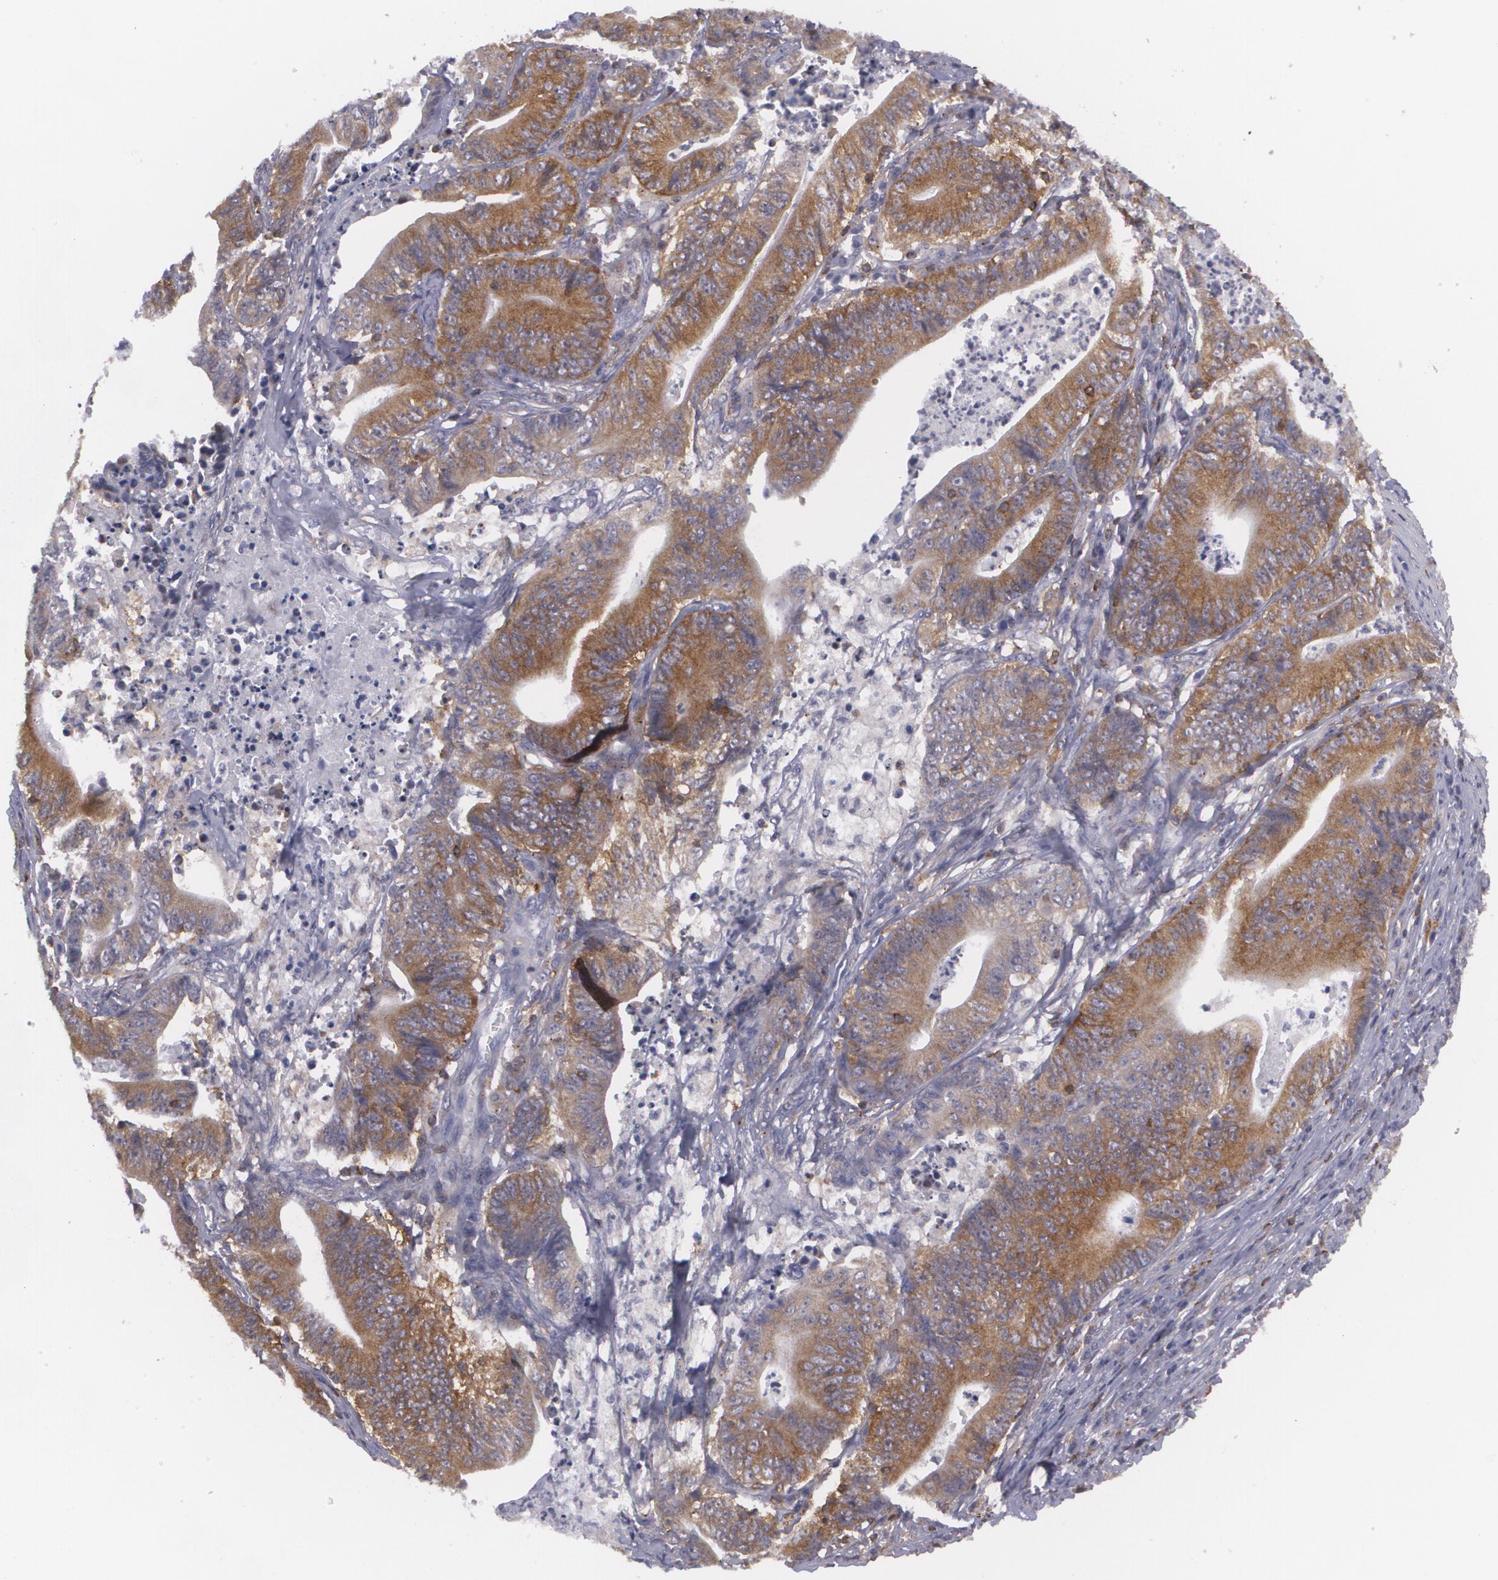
{"staining": {"intensity": "moderate", "quantity": ">75%", "location": "cytoplasmic/membranous"}, "tissue": "stomach cancer", "cell_type": "Tumor cells", "image_type": "cancer", "snomed": [{"axis": "morphology", "description": "Adenocarcinoma, NOS"}, {"axis": "topography", "description": "Stomach, lower"}], "caption": "Immunohistochemistry (IHC) of stomach adenocarcinoma displays medium levels of moderate cytoplasmic/membranous expression in about >75% of tumor cells.", "gene": "BIN1", "patient": {"sex": "female", "age": 86}}